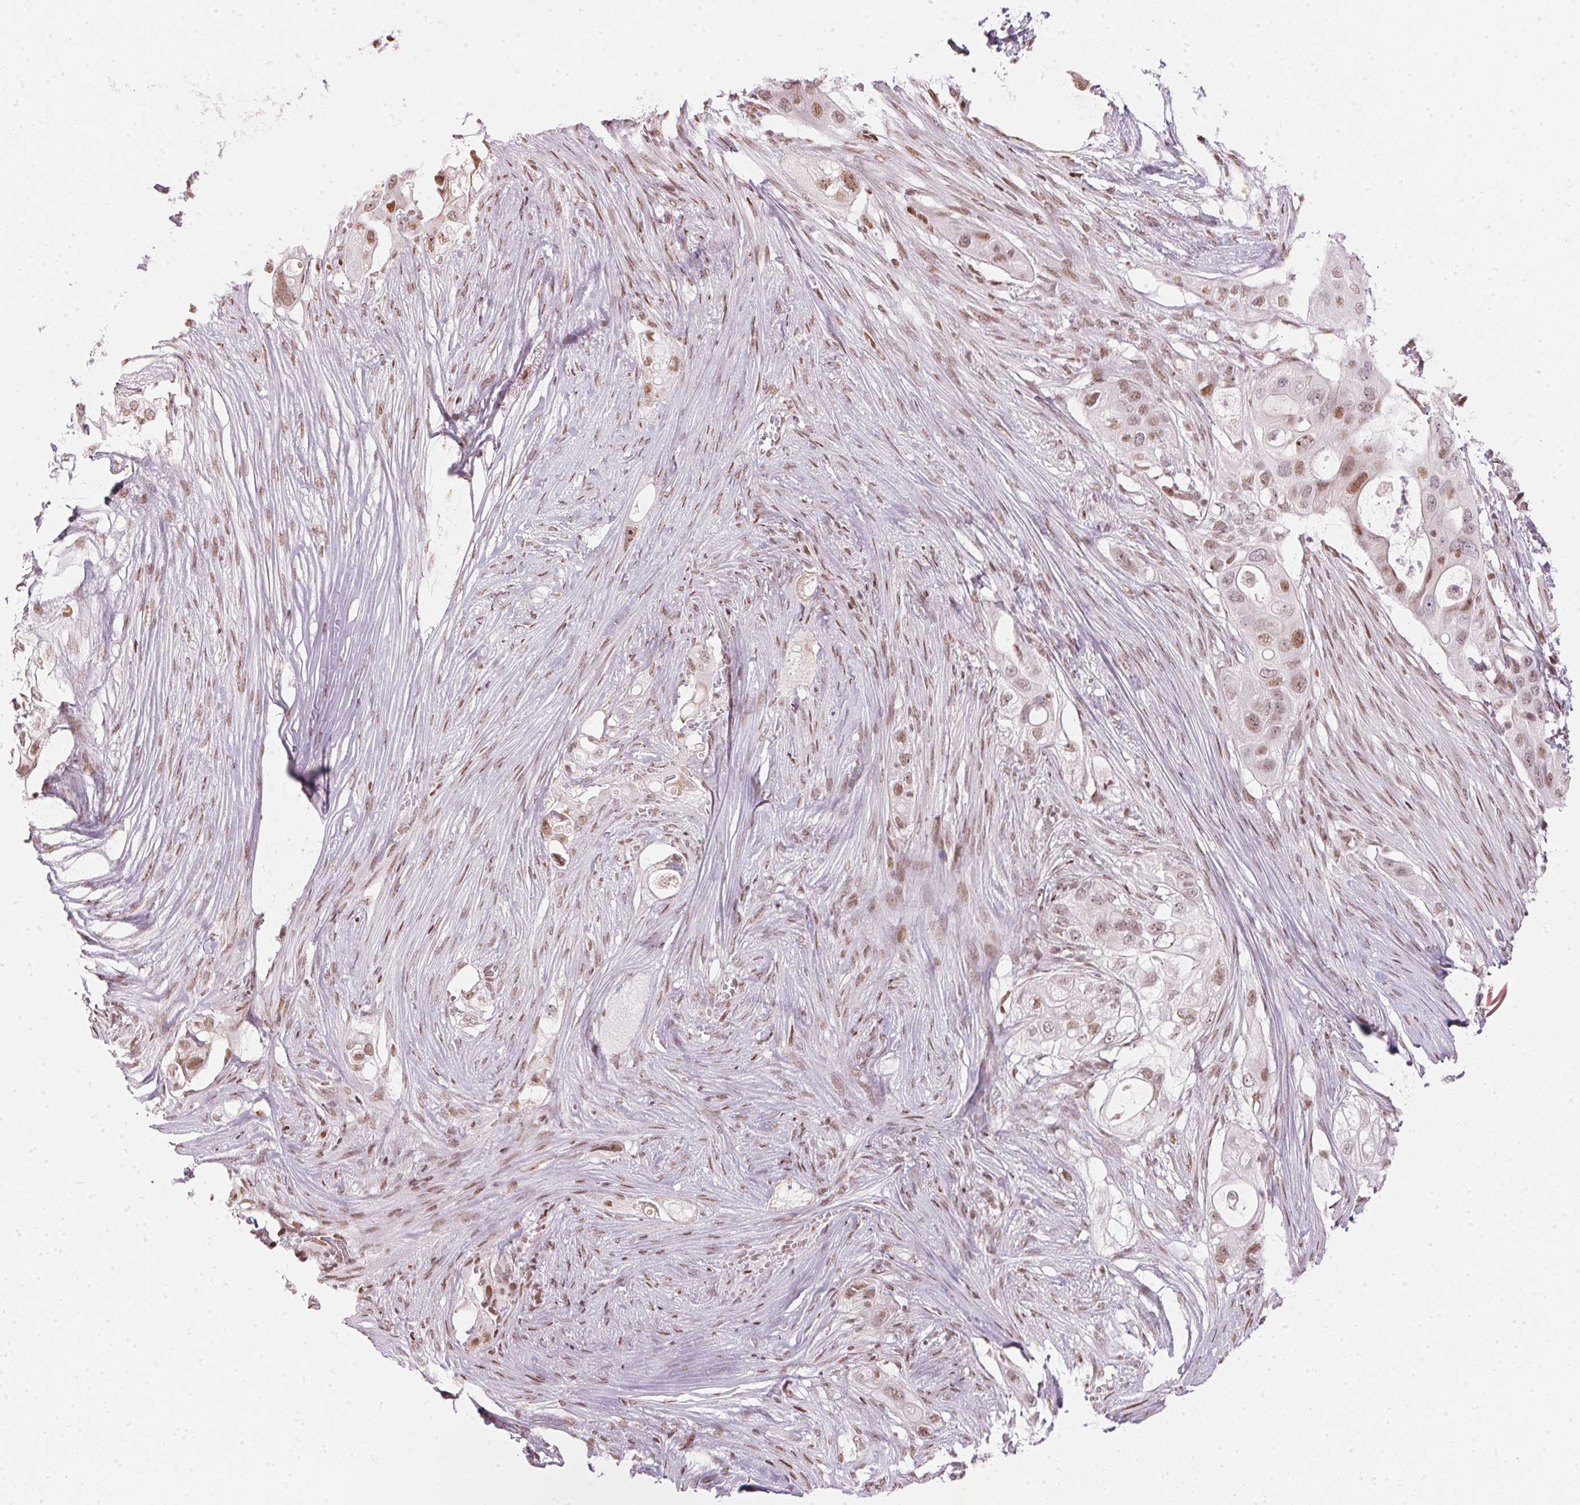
{"staining": {"intensity": "moderate", "quantity": "25%-75%", "location": "nuclear"}, "tissue": "pancreatic cancer", "cell_type": "Tumor cells", "image_type": "cancer", "snomed": [{"axis": "morphology", "description": "Adenocarcinoma, NOS"}, {"axis": "topography", "description": "Pancreas"}], "caption": "Immunohistochemistry (IHC) photomicrograph of human pancreatic adenocarcinoma stained for a protein (brown), which demonstrates medium levels of moderate nuclear expression in approximately 25%-75% of tumor cells.", "gene": "KAT6A", "patient": {"sex": "female", "age": 72}}